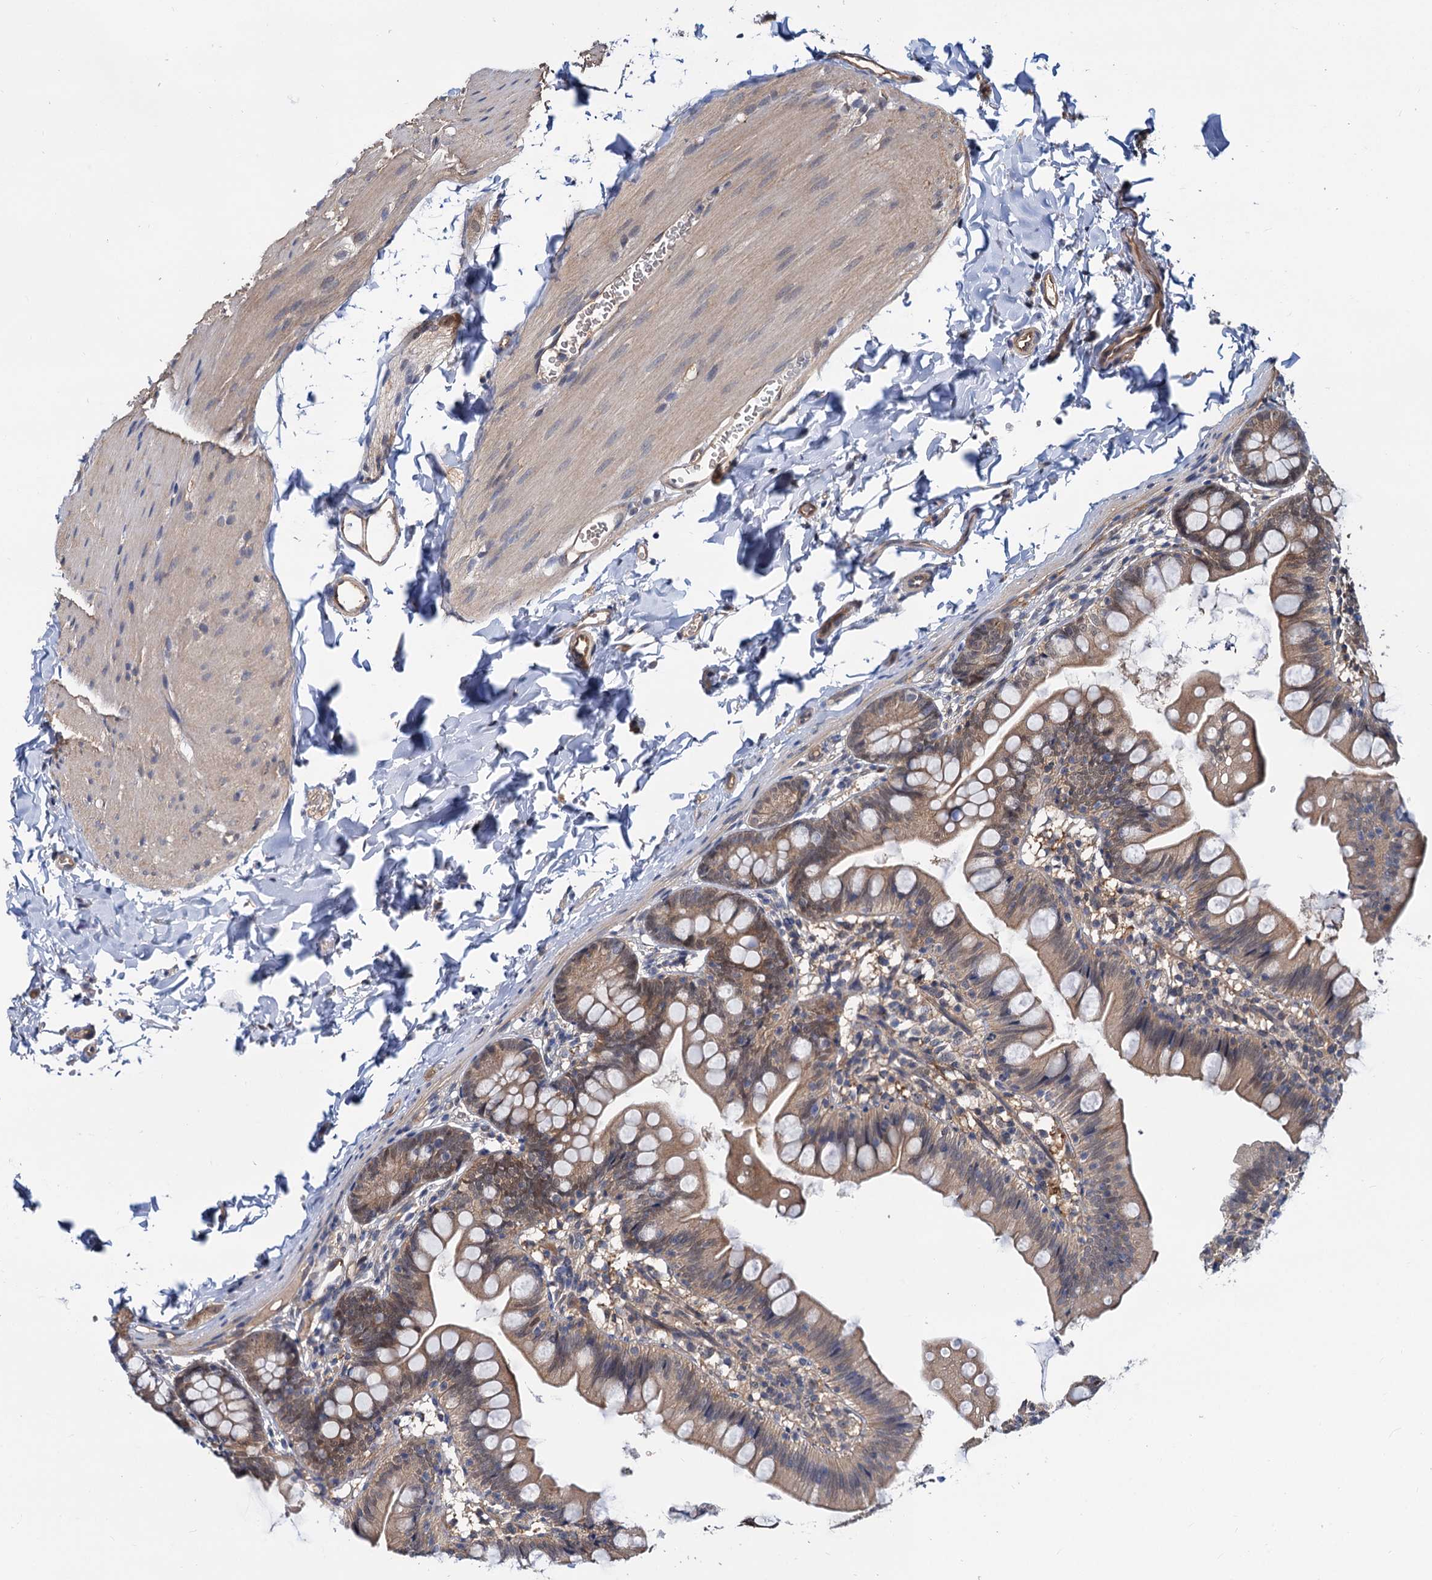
{"staining": {"intensity": "weak", "quantity": "25%-75%", "location": "cytoplasmic/membranous,nuclear"}, "tissue": "small intestine", "cell_type": "Glandular cells", "image_type": "normal", "snomed": [{"axis": "morphology", "description": "Normal tissue, NOS"}, {"axis": "topography", "description": "Small intestine"}], "caption": "Immunohistochemical staining of unremarkable small intestine displays weak cytoplasmic/membranous,nuclear protein positivity in about 25%-75% of glandular cells. Using DAB (3,3'-diaminobenzidine) (brown) and hematoxylin (blue) stains, captured at high magnification using brightfield microscopy.", "gene": "SNX15", "patient": {"sex": "male", "age": 7}}